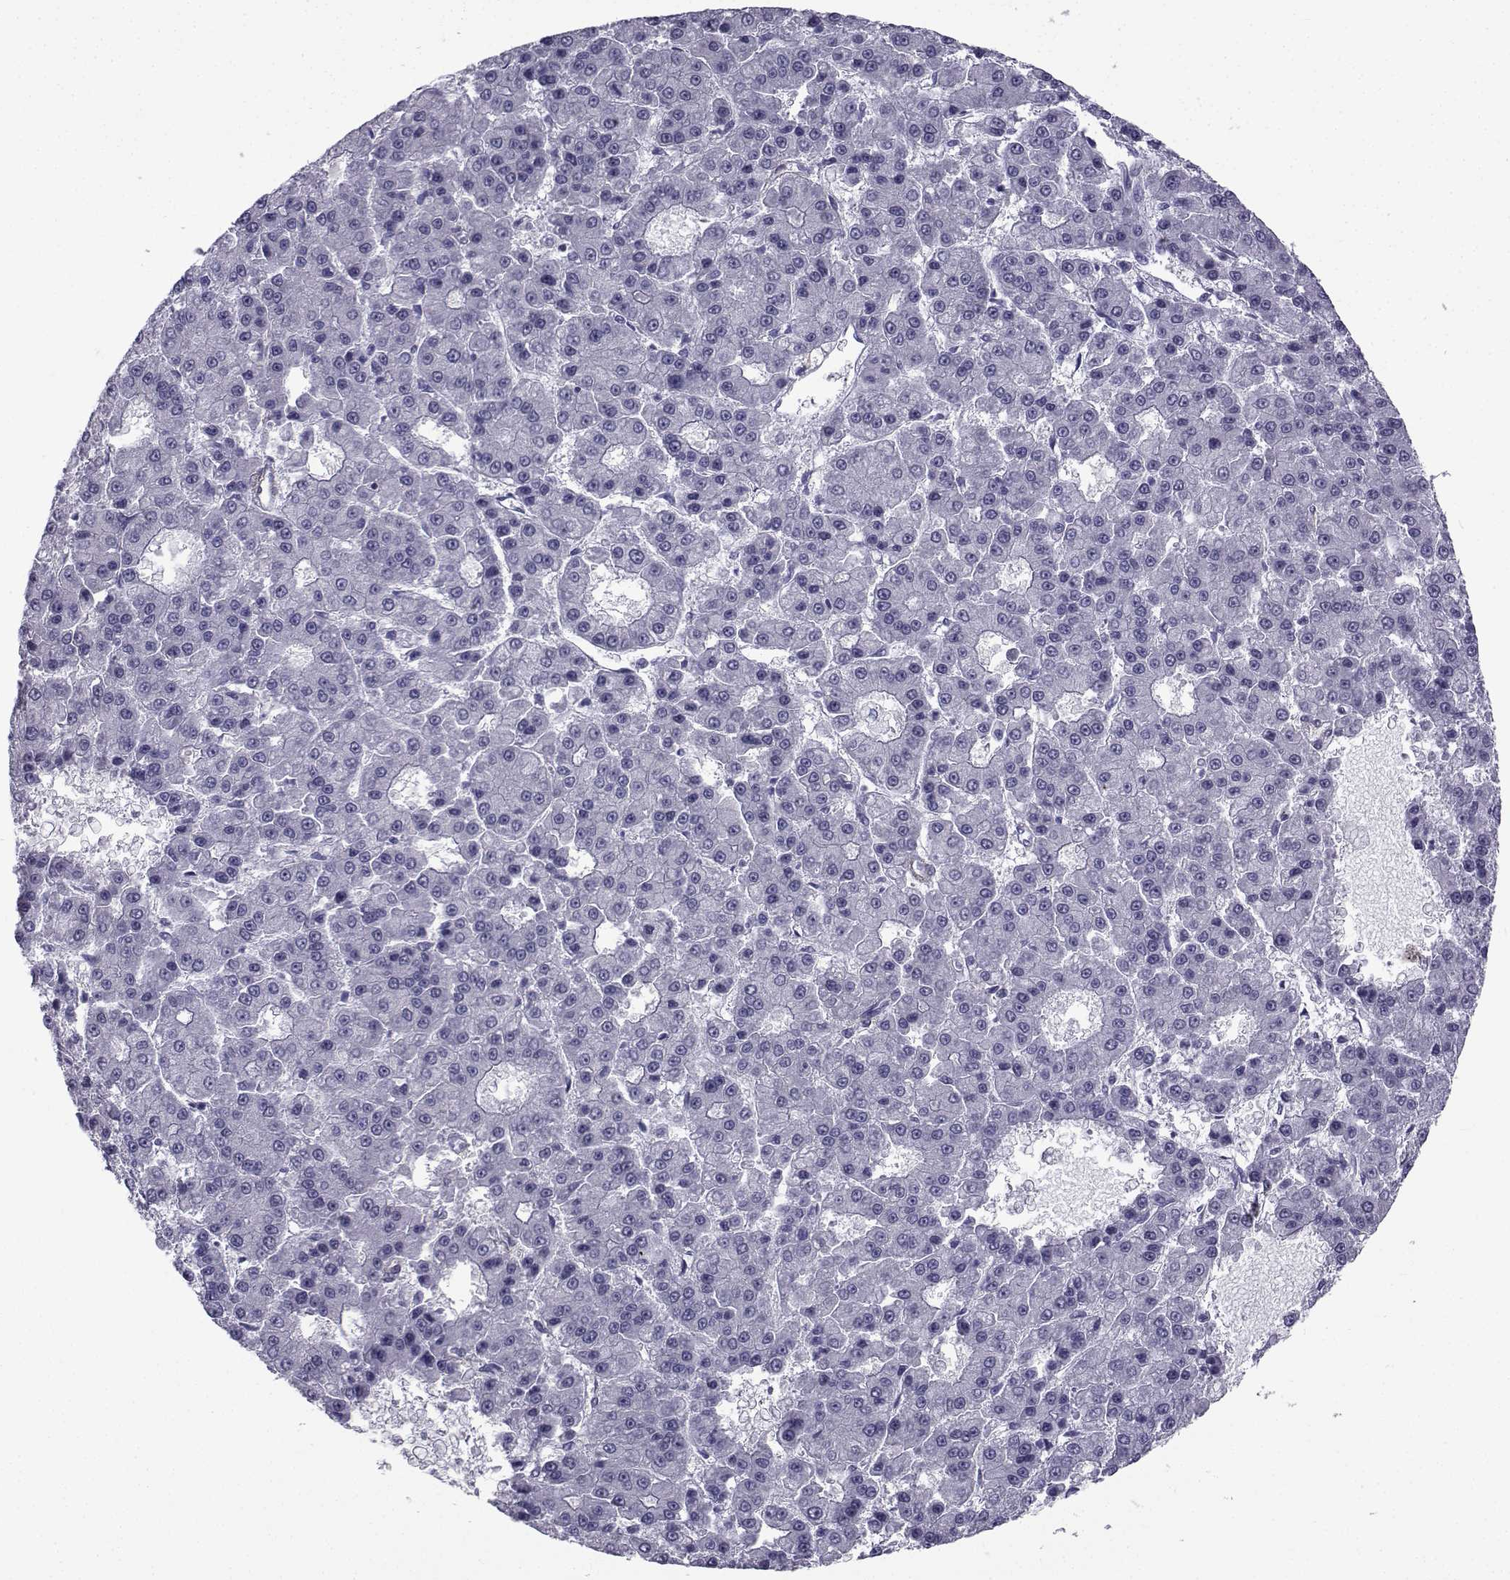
{"staining": {"intensity": "negative", "quantity": "none", "location": "none"}, "tissue": "liver cancer", "cell_type": "Tumor cells", "image_type": "cancer", "snomed": [{"axis": "morphology", "description": "Carcinoma, Hepatocellular, NOS"}, {"axis": "topography", "description": "Liver"}], "caption": "This is a photomicrograph of immunohistochemistry staining of liver cancer, which shows no positivity in tumor cells.", "gene": "SPANXD", "patient": {"sex": "male", "age": 70}}